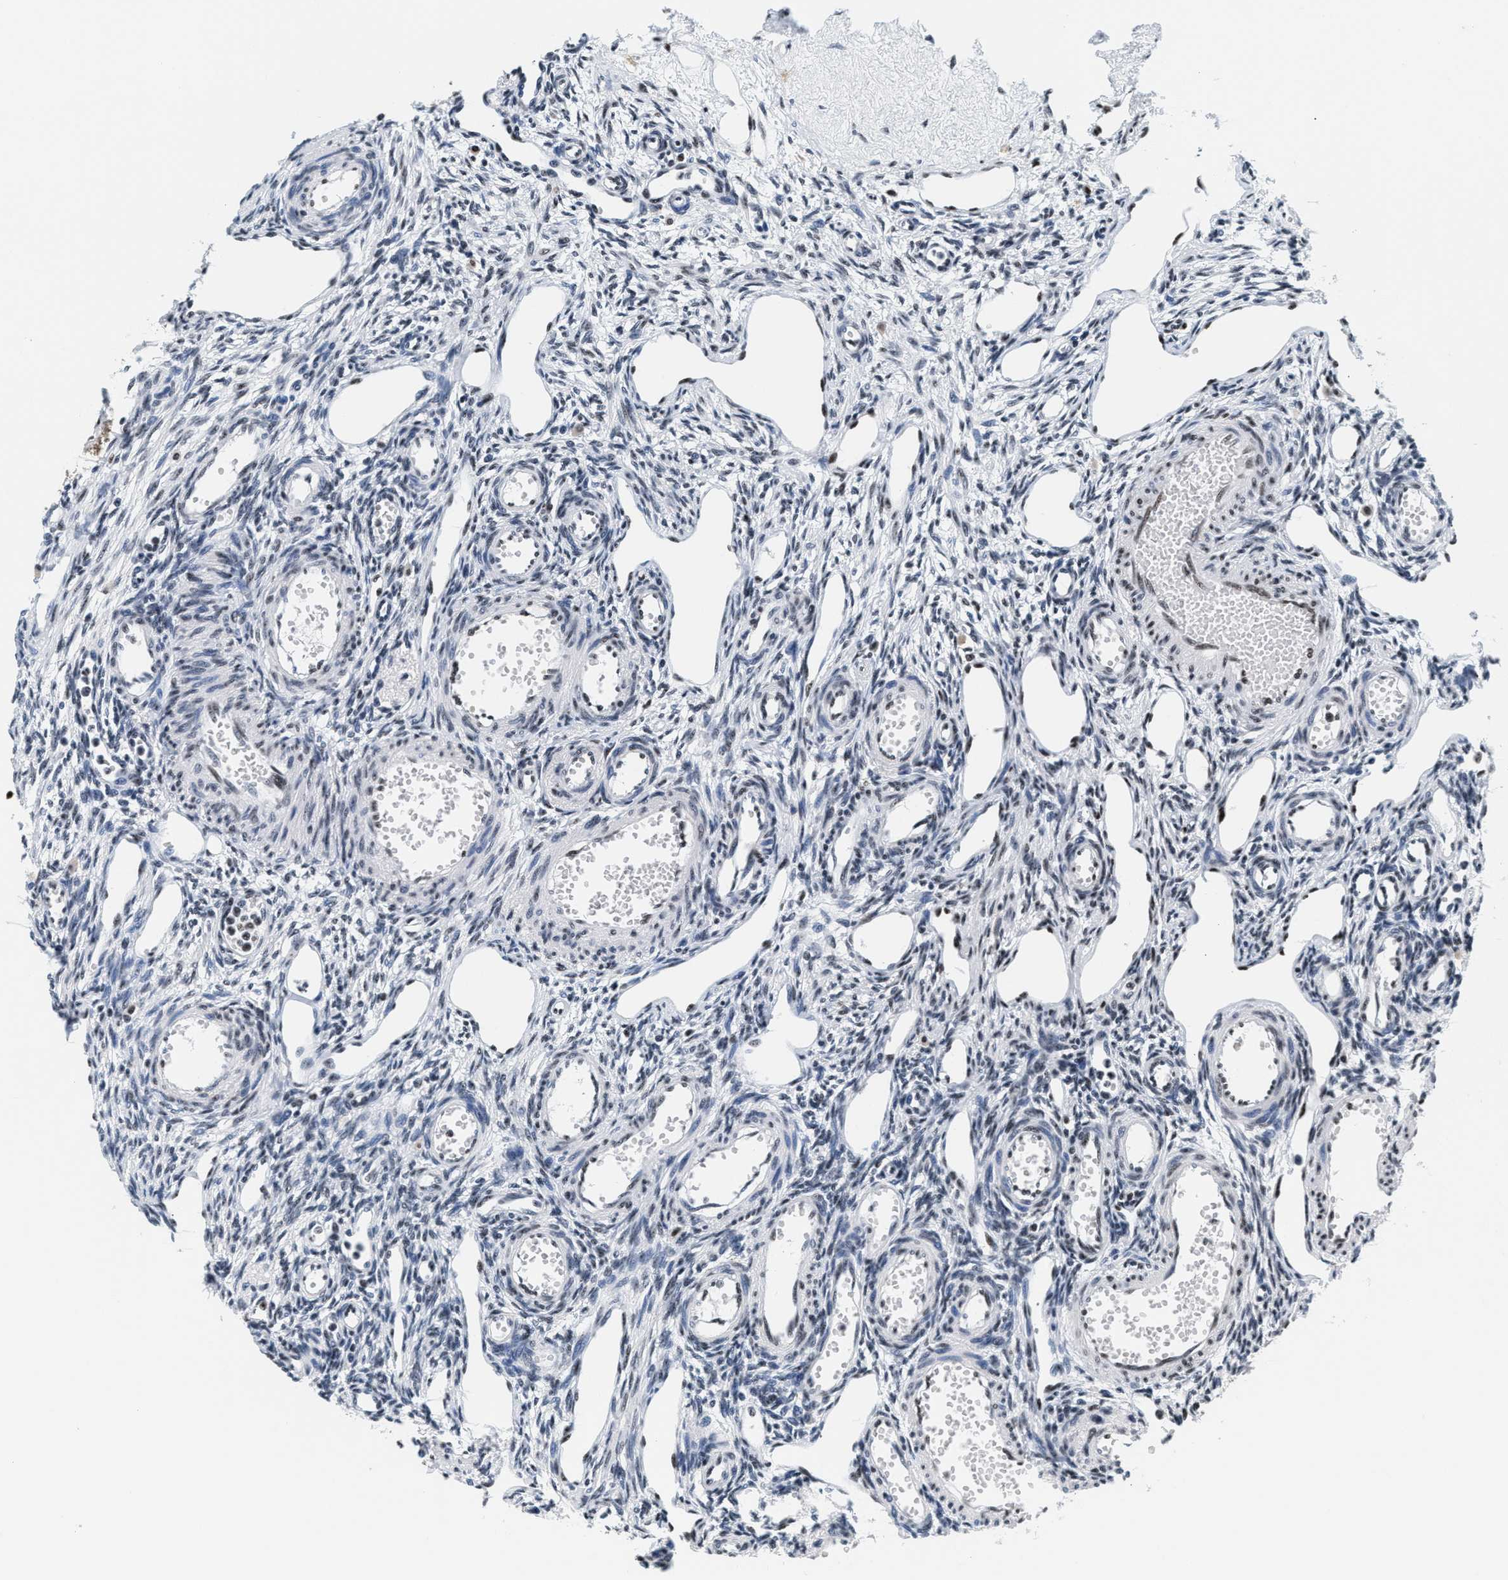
{"staining": {"intensity": "moderate", "quantity": "25%-75%", "location": "nuclear"}, "tissue": "ovary", "cell_type": "Ovarian stroma cells", "image_type": "normal", "snomed": [{"axis": "morphology", "description": "Normal tissue, NOS"}, {"axis": "topography", "description": "Ovary"}], "caption": "A high-resolution image shows immunohistochemistry staining of normal ovary, which exhibits moderate nuclear expression in about 25%-75% of ovarian stroma cells. (DAB IHC, brown staining for protein, blue staining for nuclei).", "gene": "RAD50", "patient": {"sex": "female", "age": 33}}